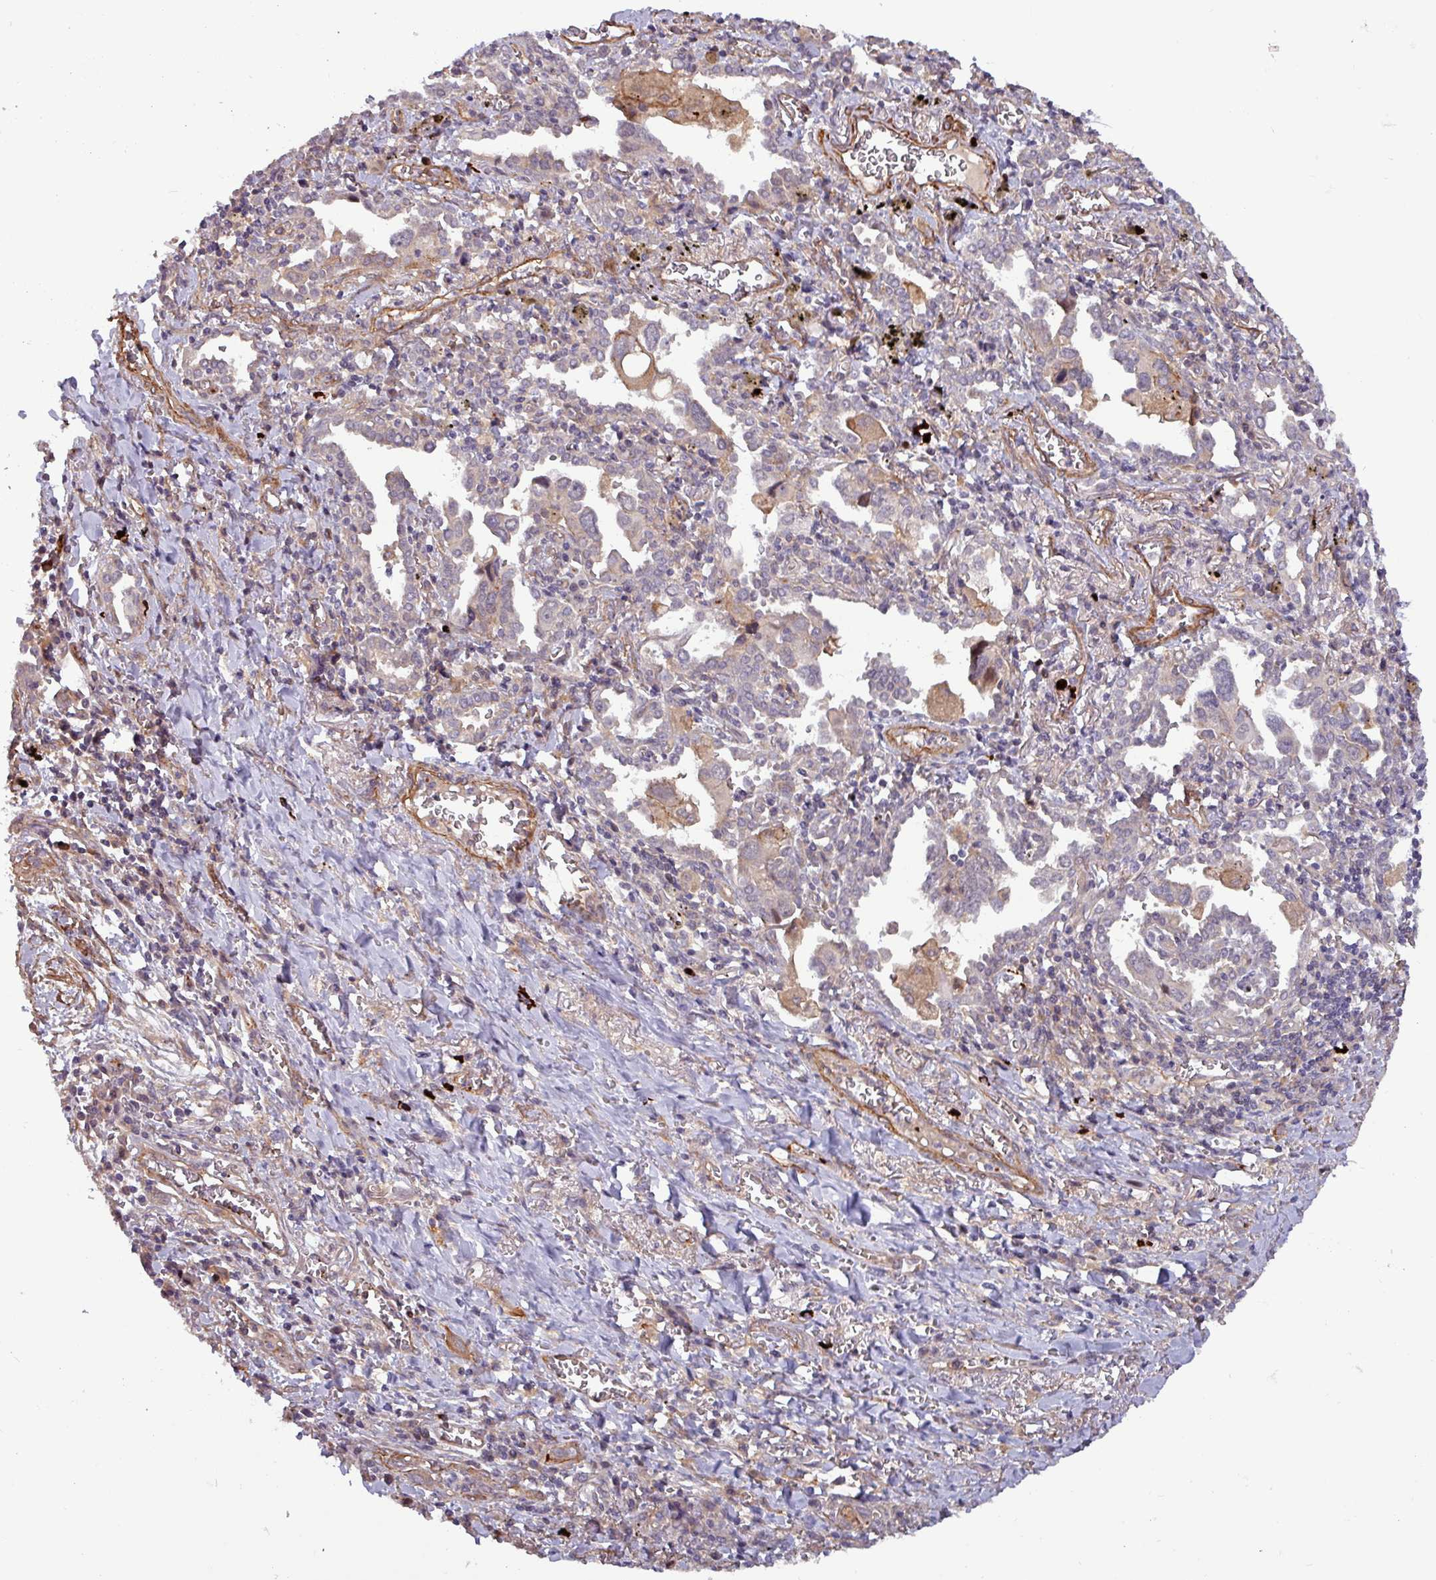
{"staining": {"intensity": "weak", "quantity": "<25%", "location": "cytoplasmic/membranous"}, "tissue": "lung cancer", "cell_type": "Tumor cells", "image_type": "cancer", "snomed": [{"axis": "morphology", "description": "Adenocarcinoma, NOS"}, {"axis": "topography", "description": "Lung"}], "caption": "Histopathology image shows no significant protein staining in tumor cells of lung cancer (adenocarcinoma).", "gene": "PCED1A", "patient": {"sex": "male", "age": 76}}